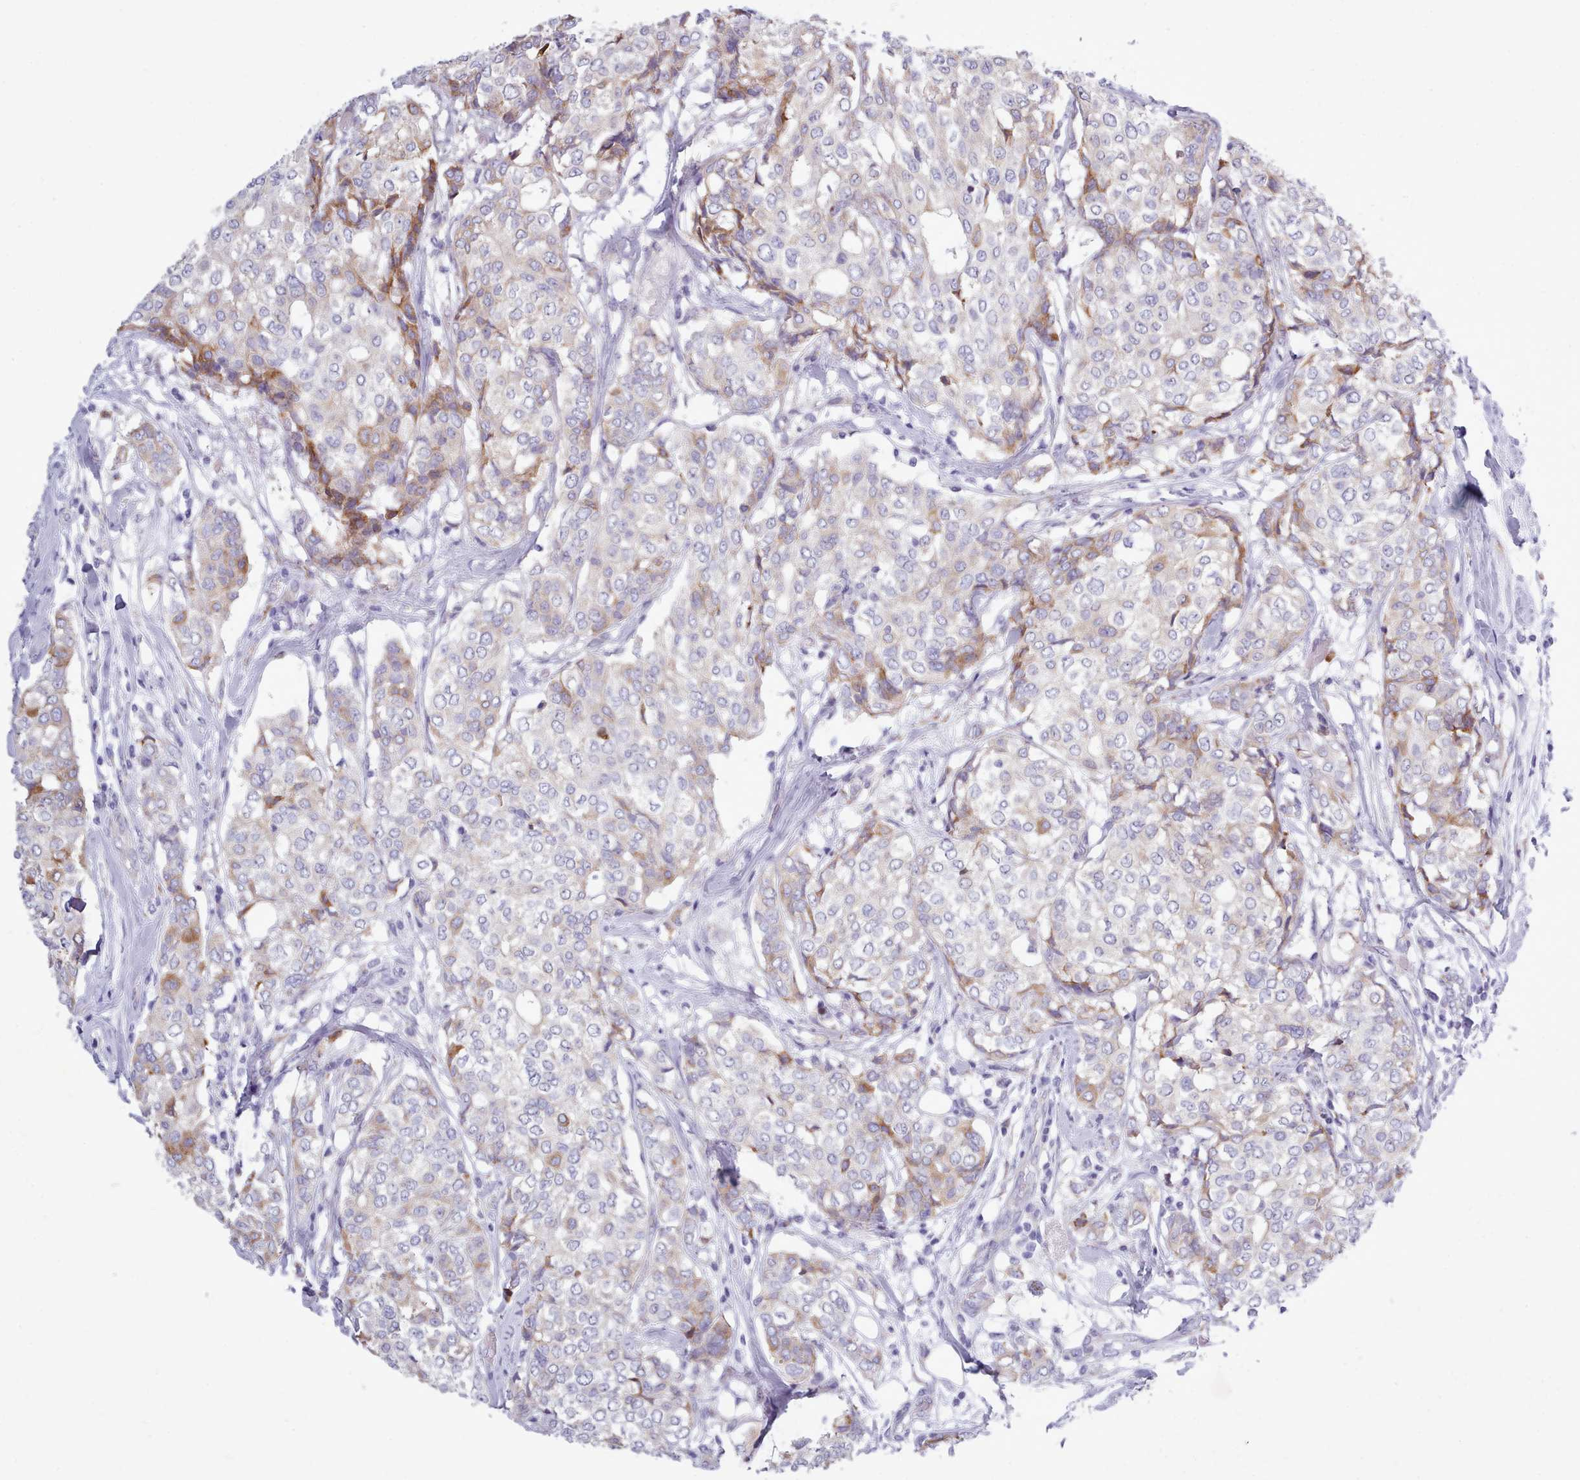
{"staining": {"intensity": "negative", "quantity": "none", "location": "none"}, "tissue": "breast cancer", "cell_type": "Tumor cells", "image_type": "cancer", "snomed": [{"axis": "morphology", "description": "Lobular carcinoma"}, {"axis": "topography", "description": "Breast"}], "caption": "A histopathology image of breast lobular carcinoma stained for a protein shows no brown staining in tumor cells. Nuclei are stained in blue.", "gene": "XKR8", "patient": {"sex": "female", "age": 51}}